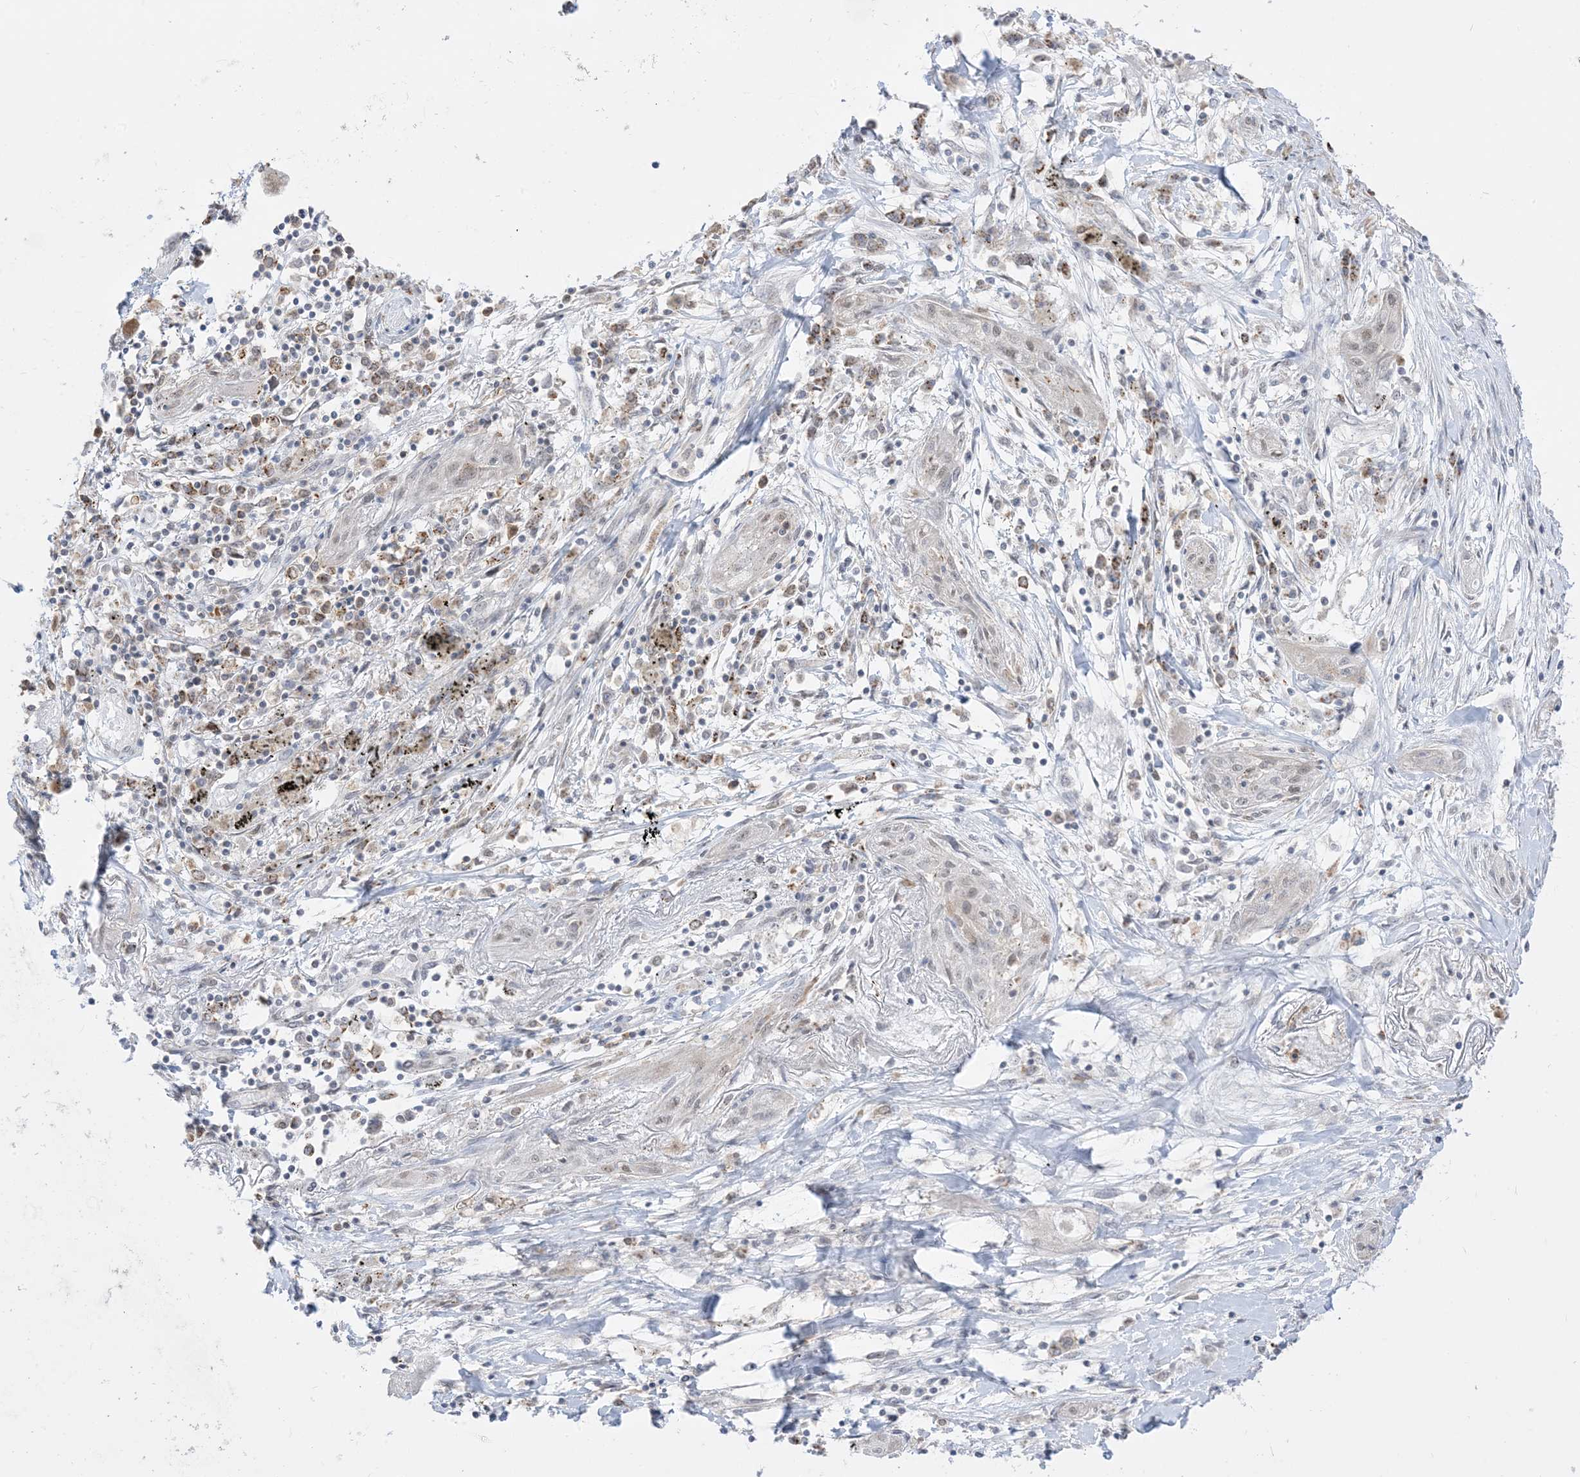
{"staining": {"intensity": "negative", "quantity": "none", "location": "none"}, "tissue": "lung cancer", "cell_type": "Tumor cells", "image_type": "cancer", "snomed": [{"axis": "morphology", "description": "Squamous cell carcinoma, NOS"}, {"axis": "topography", "description": "Lung"}], "caption": "An immunohistochemistry (IHC) image of lung cancer is shown. There is no staining in tumor cells of lung cancer.", "gene": "KANSL3", "patient": {"sex": "female", "age": 47}}